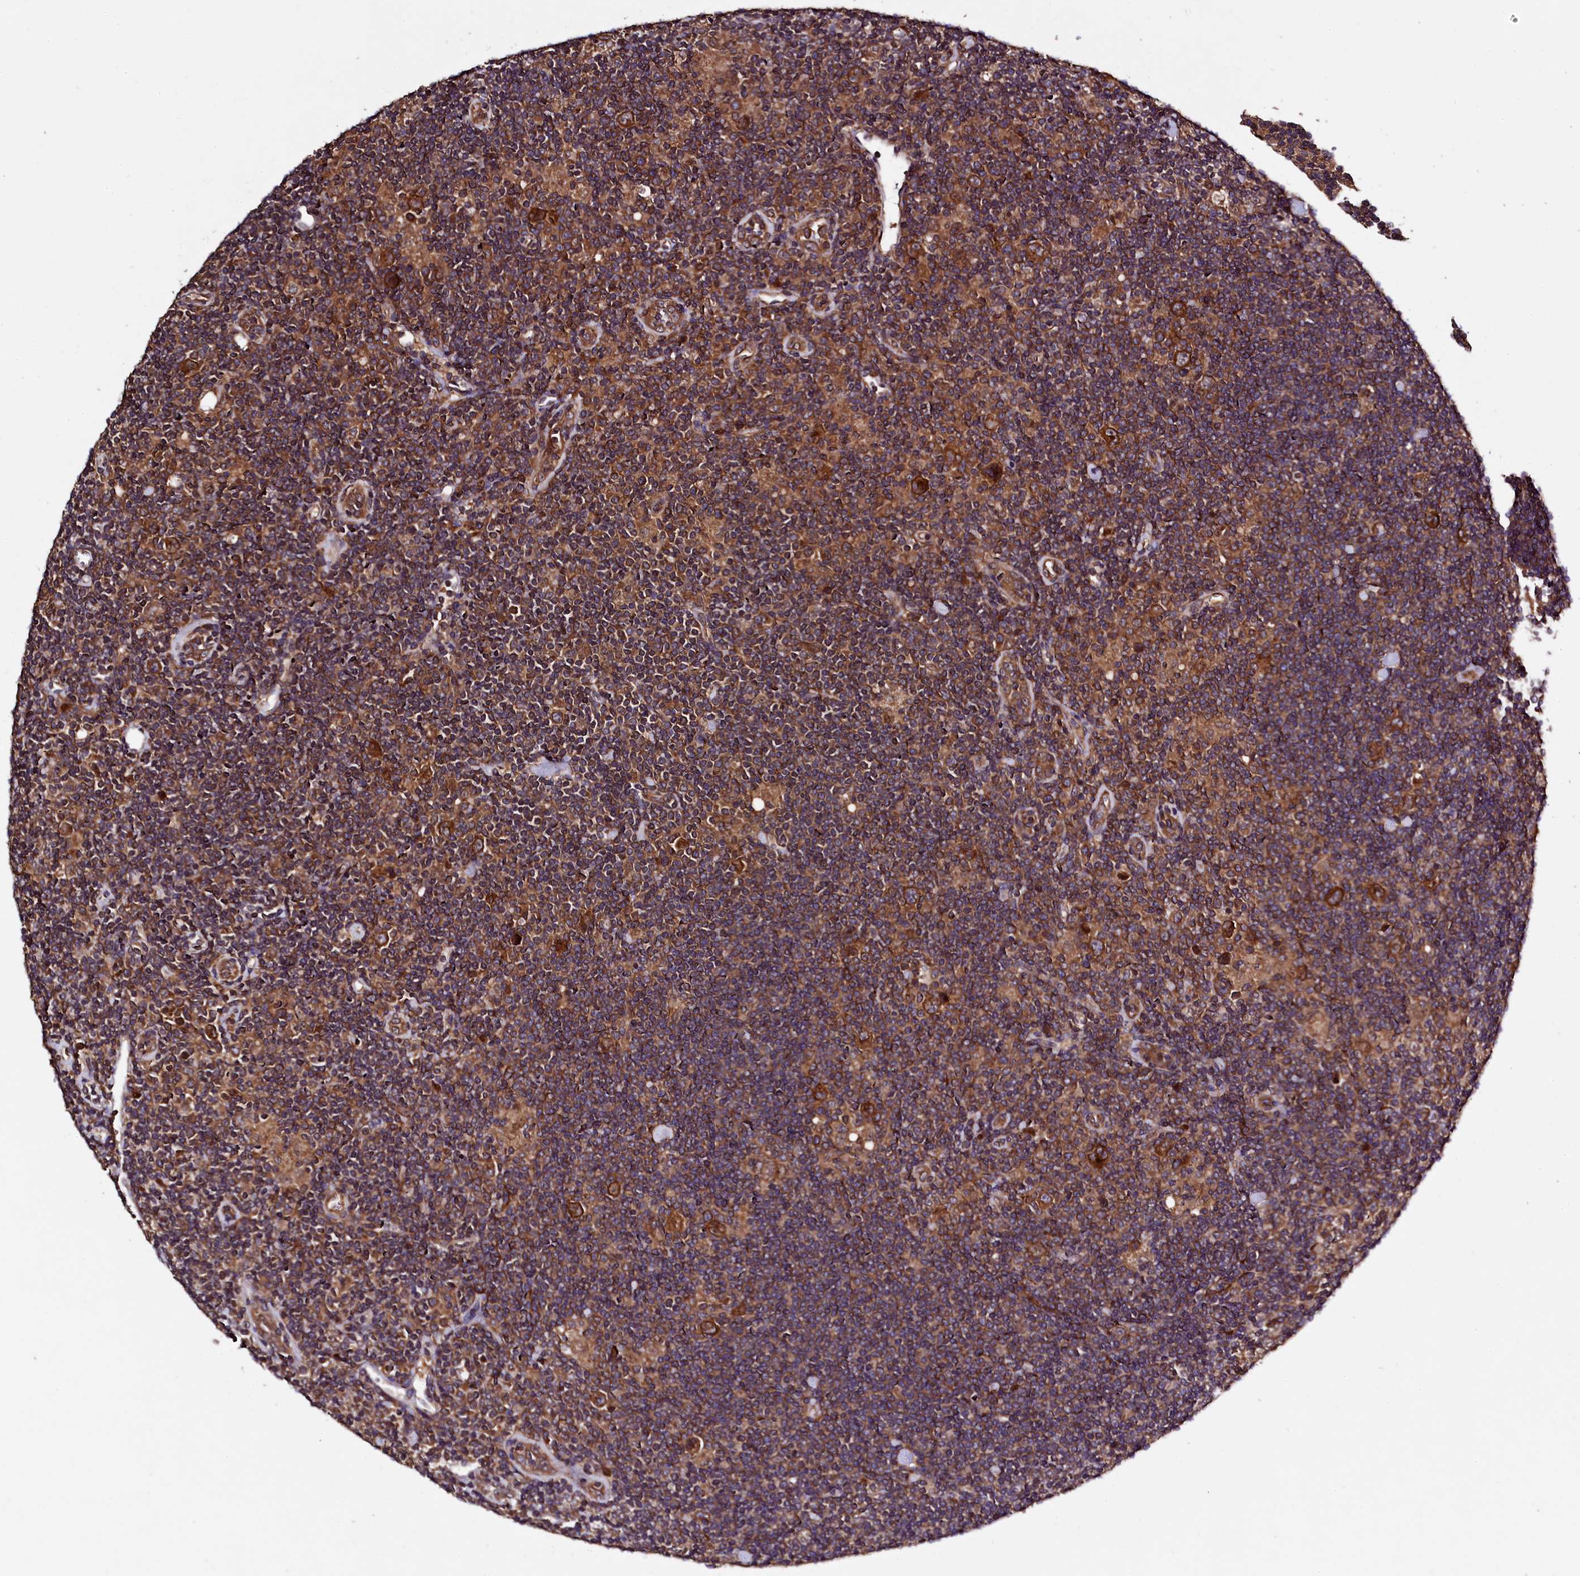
{"staining": {"intensity": "strong", "quantity": ">75%", "location": "cytoplasmic/membranous"}, "tissue": "lymphoma", "cell_type": "Tumor cells", "image_type": "cancer", "snomed": [{"axis": "morphology", "description": "Hodgkin's disease, NOS"}, {"axis": "topography", "description": "Lymph node"}], "caption": "Lymphoma was stained to show a protein in brown. There is high levels of strong cytoplasmic/membranous positivity in approximately >75% of tumor cells. The staining is performed using DAB brown chromogen to label protein expression. The nuclei are counter-stained blue using hematoxylin.", "gene": "KLC2", "patient": {"sex": "female", "age": 57}}